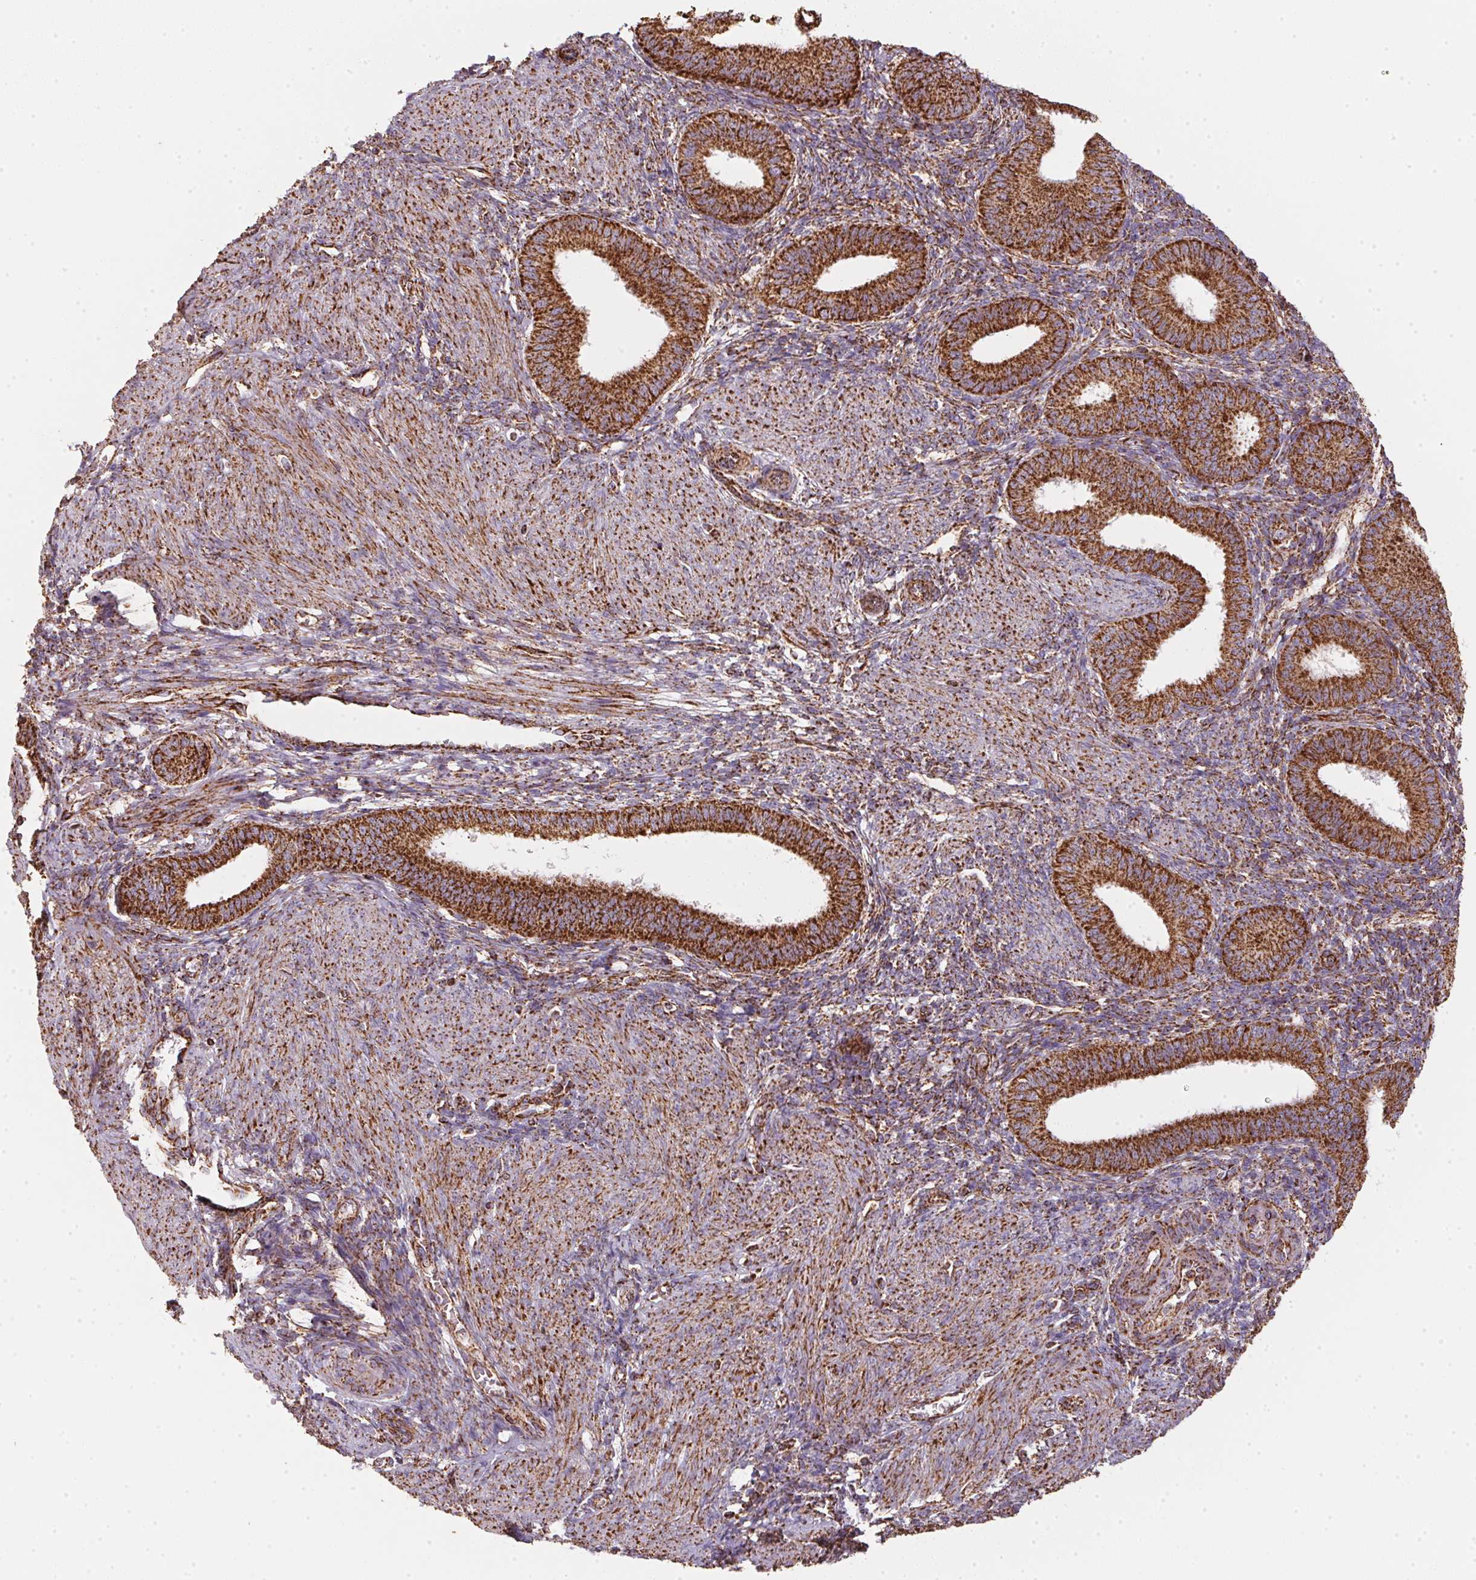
{"staining": {"intensity": "strong", "quantity": ">75%", "location": "cytoplasmic/membranous"}, "tissue": "endometrium", "cell_type": "Cells in endometrial stroma", "image_type": "normal", "snomed": [{"axis": "morphology", "description": "Normal tissue, NOS"}, {"axis": "topography", "description": "Endometrium"}], "caption": "The histopathology image reveals immunohistochemical staining of normal endometrium. There is strong cytoplasmic/membranous positivity is present in about >75% of cells in endometrial stroma. The protein is shown in brown color, while the nuclei are stained blue.", "gene": "NDUFS2", "patient": {"sex": "female", "age": 39}}